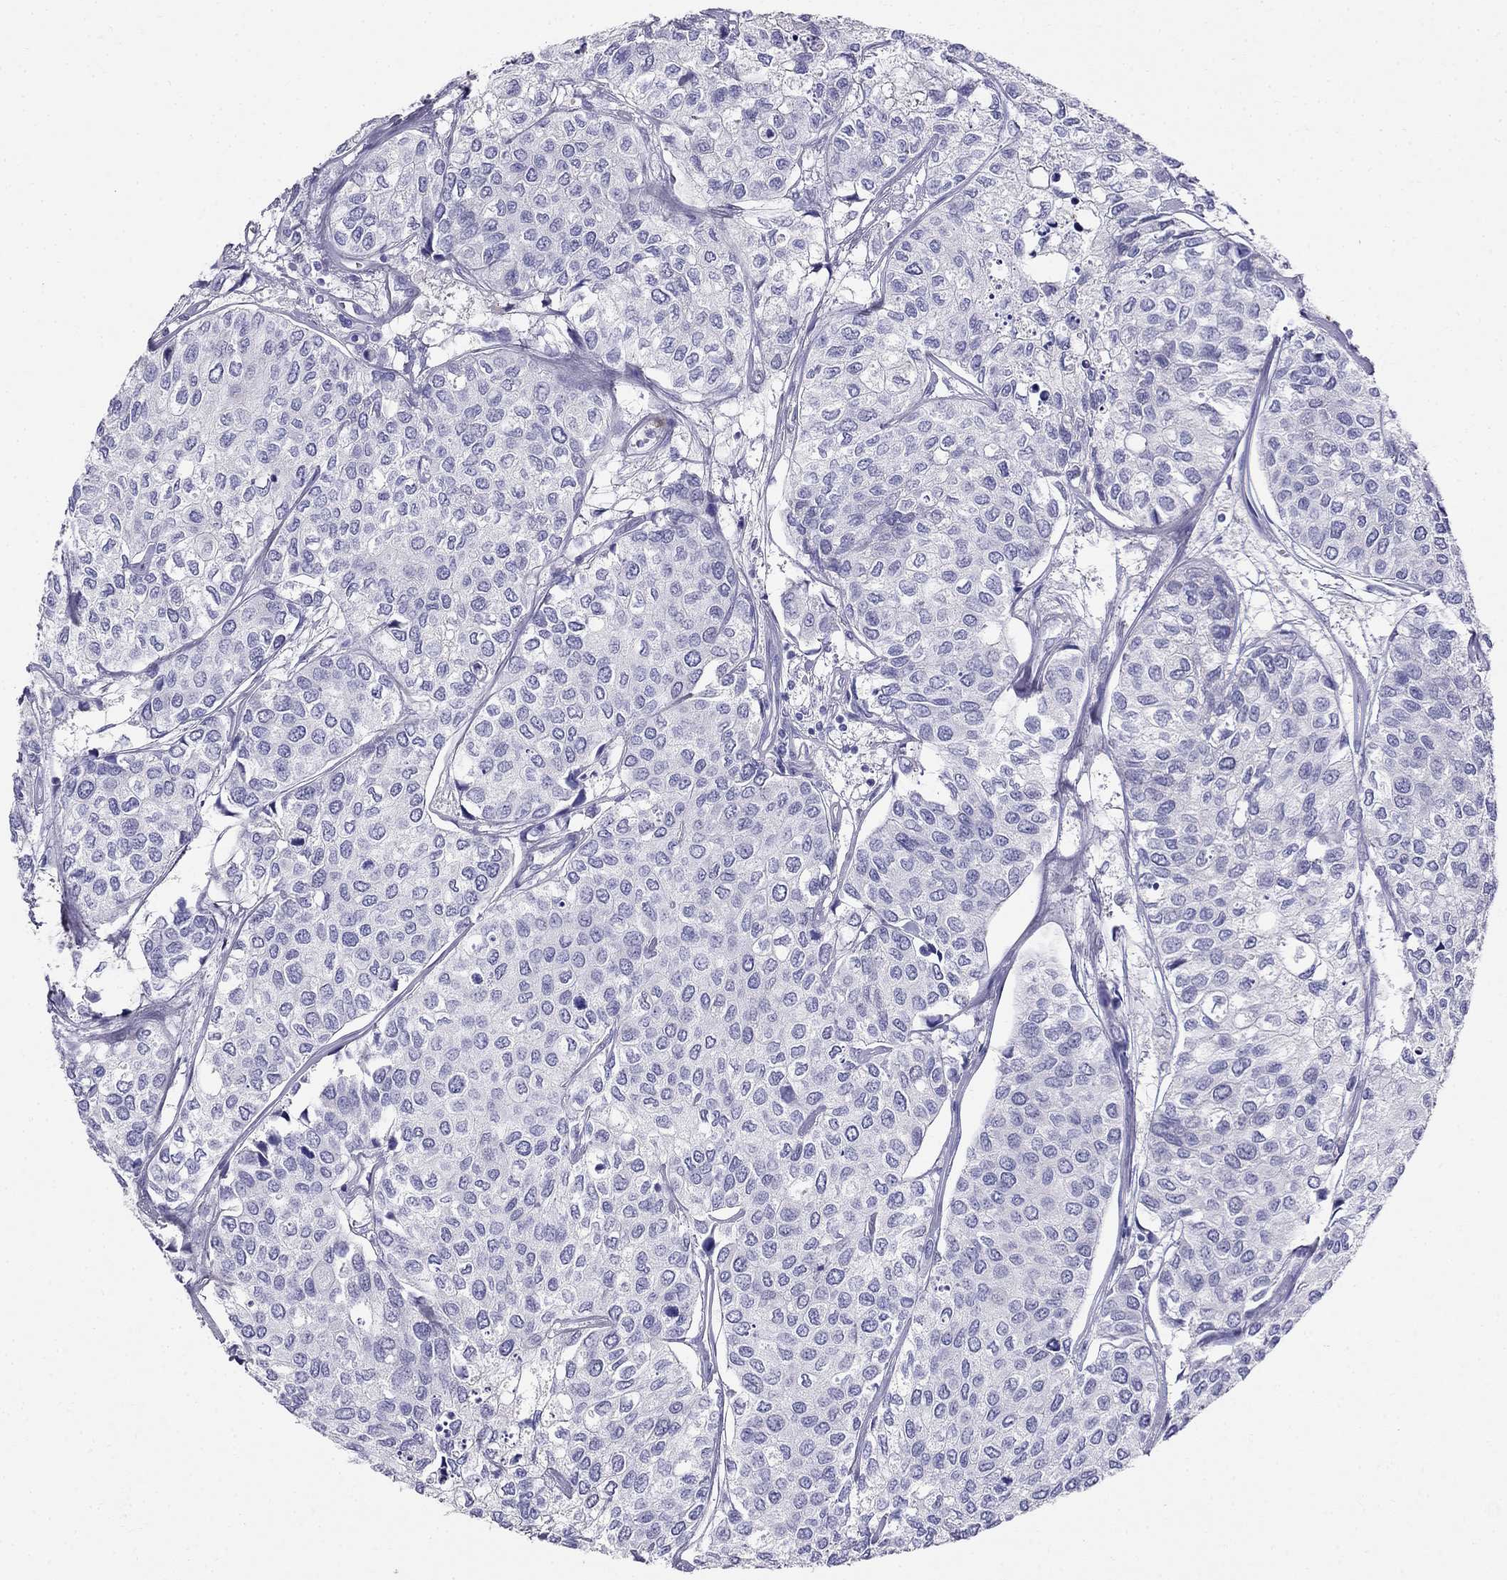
{"staining": {"intensity": "negative", "quantity": "none", "location": "none"}, "tissue": "urothelial cancer", "cell_type": "Tumor cells", "image_type": "cancer", "snomed": [{"axis": "morphology", "description": "Urothelial carcinoma, High grade"}, {"axis": "topography", "description": "Urinary bladder"}], "caption": "Human urothelial cancer stained for a protein using immunohistochemistry (IHC) displays no staining in tumor cells.", "gene": "PPP1R36", "patient": {"sex": "male", "age": 73}}